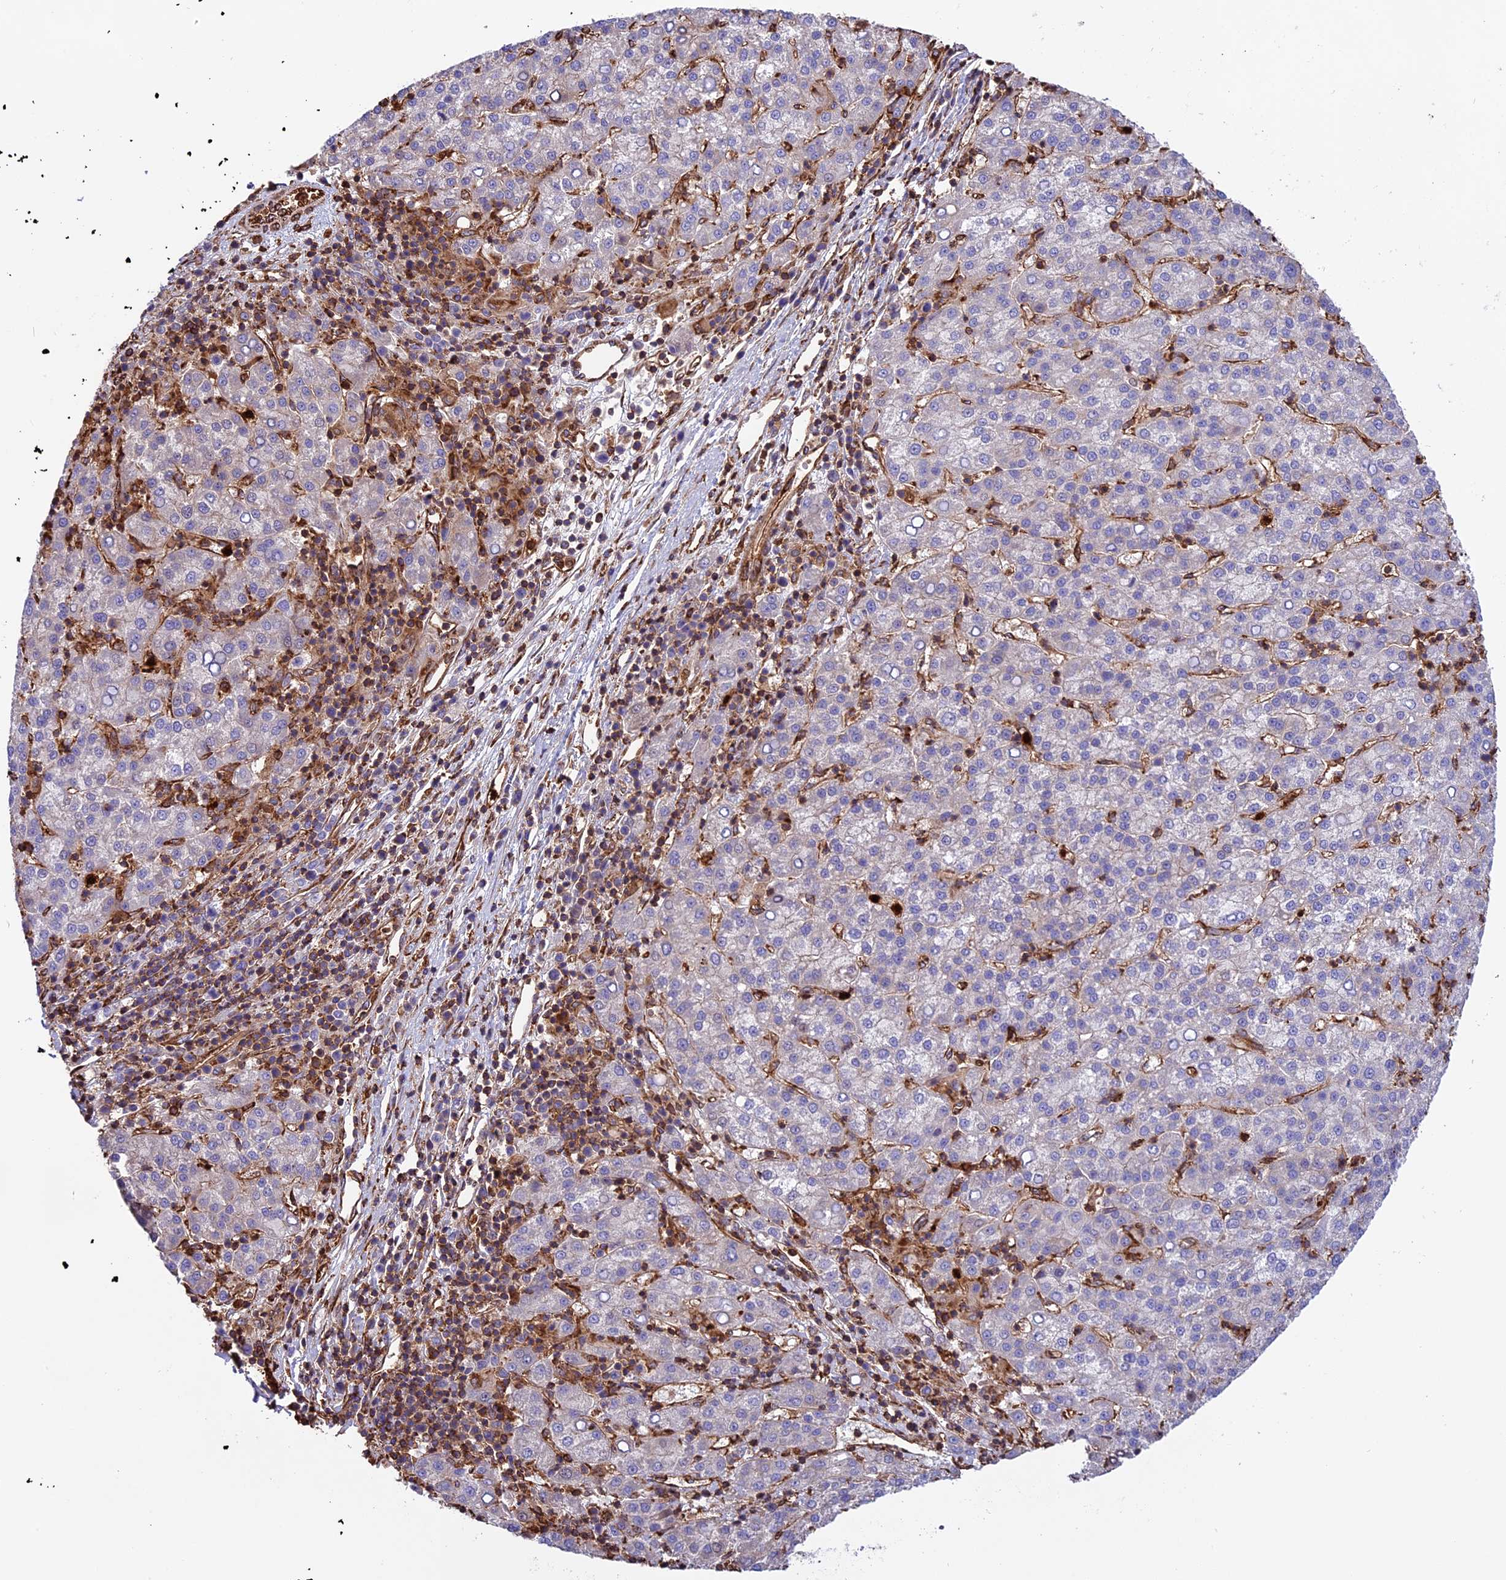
{"staining": {"intensity": "negative", "quantity": "none", "location": "none"}, "tissue": "liver cancer", "cell_type": "Tumor cells", "image_type": "cancer", "snomed": [{"axis": "morphology", "description": "Carcinoma, Hepatocellular, NOS"}, {"axis": "topography", "description": "Liver"}], "caption": "High magnification brightfield microscopy of hepatocellular carcinoma (liver) stained with DAB (3,3'-diaminobenzidine) (brown) and counterstained with hematoxylin (blue): tumor cells show no significant expression.", "gene": "CD99L2", "patient": {"sex": "female", "age": 58}}